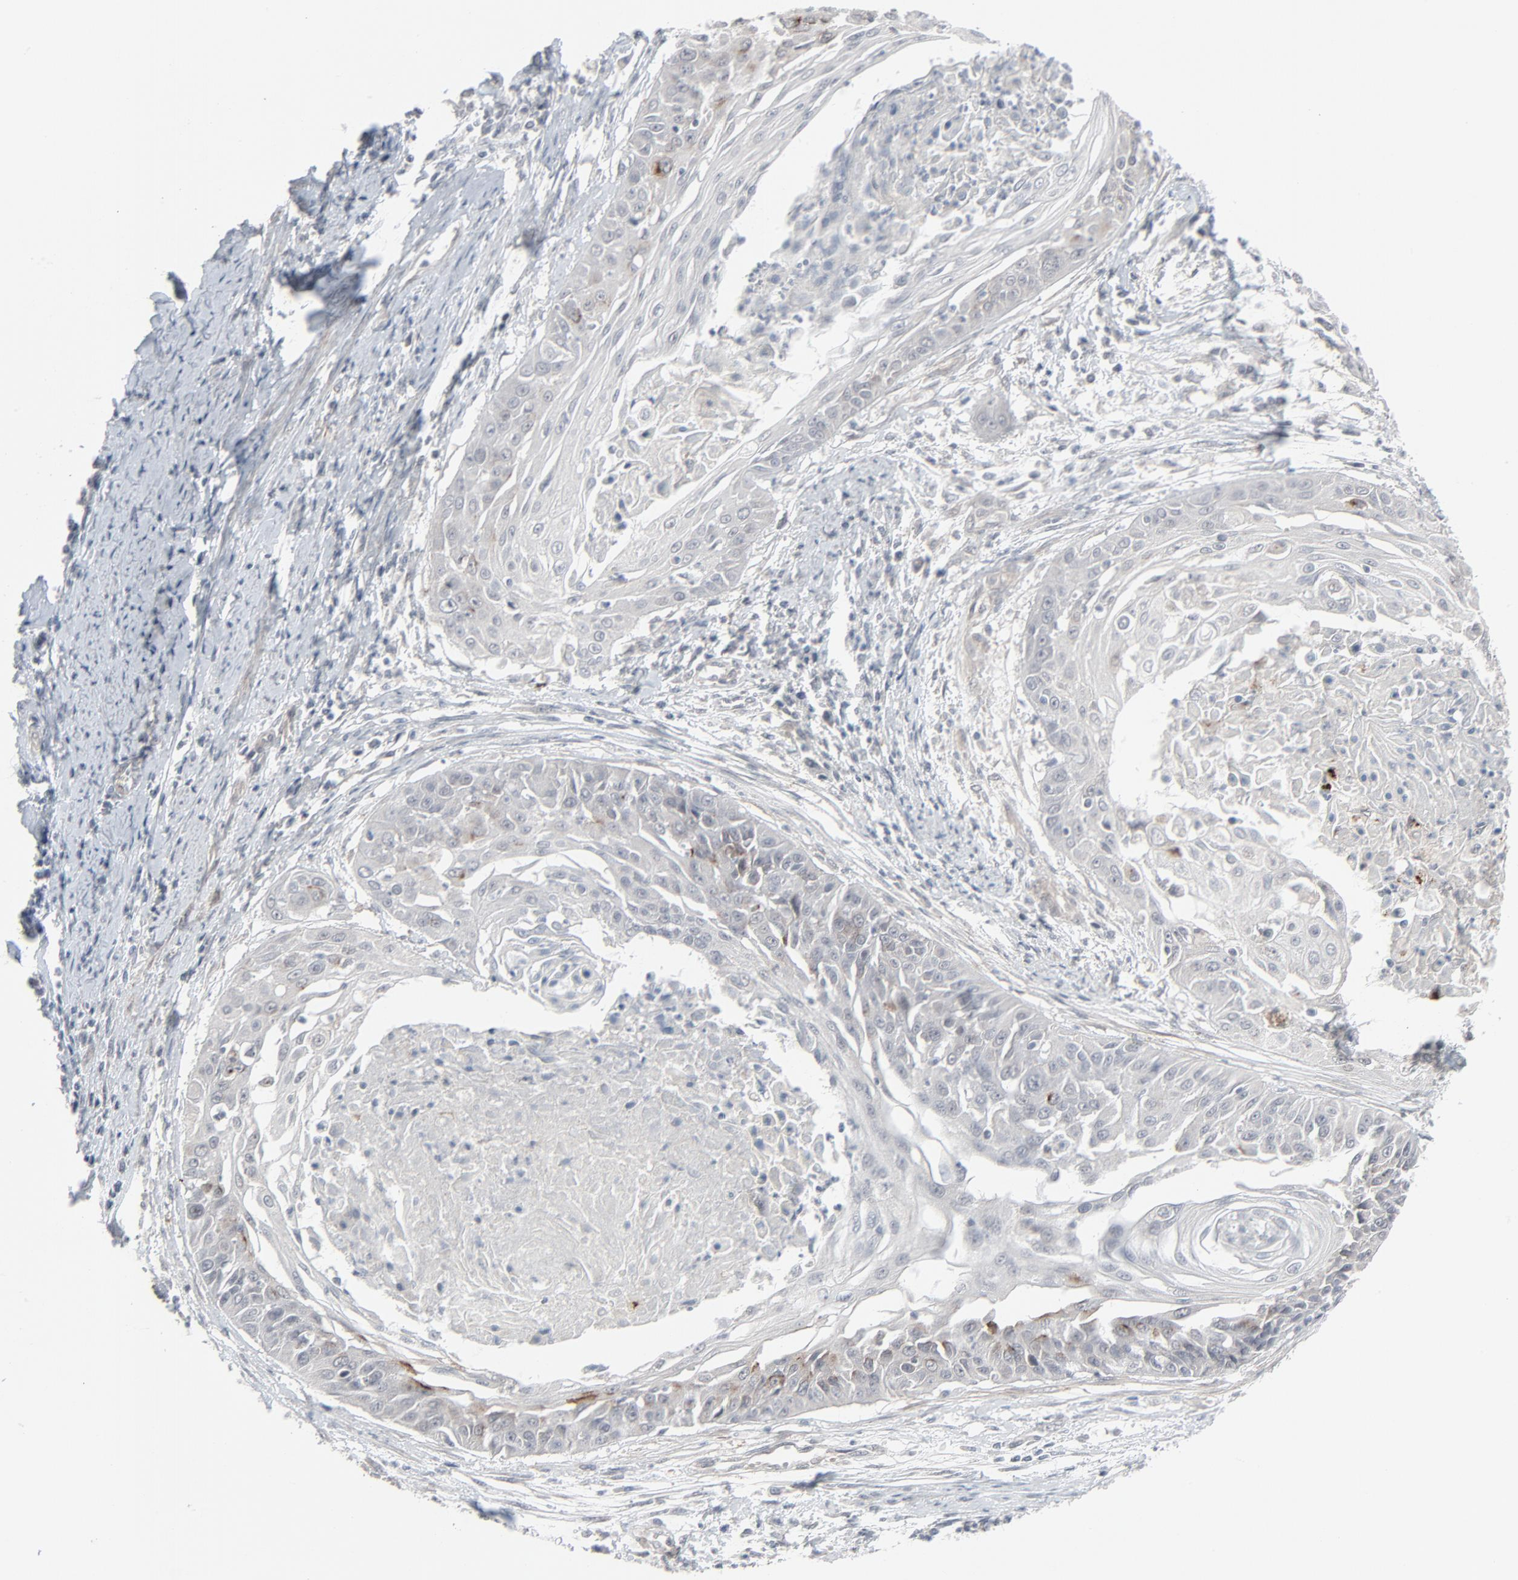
{"staining": {"intensity": "negative", "quantity": "none", "location": "none"}, "tissue": "cervical cancer", "cell_type": "Tumor cells", "image_type": "cancer", "snomed": [{"axis": "morphology", "description": "Squamous cell carcinoma, NOS"}, {"axis": "topography", "description": "Cervix"}], "caption": "Cervical cancer (squamous cell carcinoma) was stained to show a protein in brown. There is no significant staining in tumor cells.", "gene": "NEUROD1", "patient": {"sex": "female", "age": 64}}